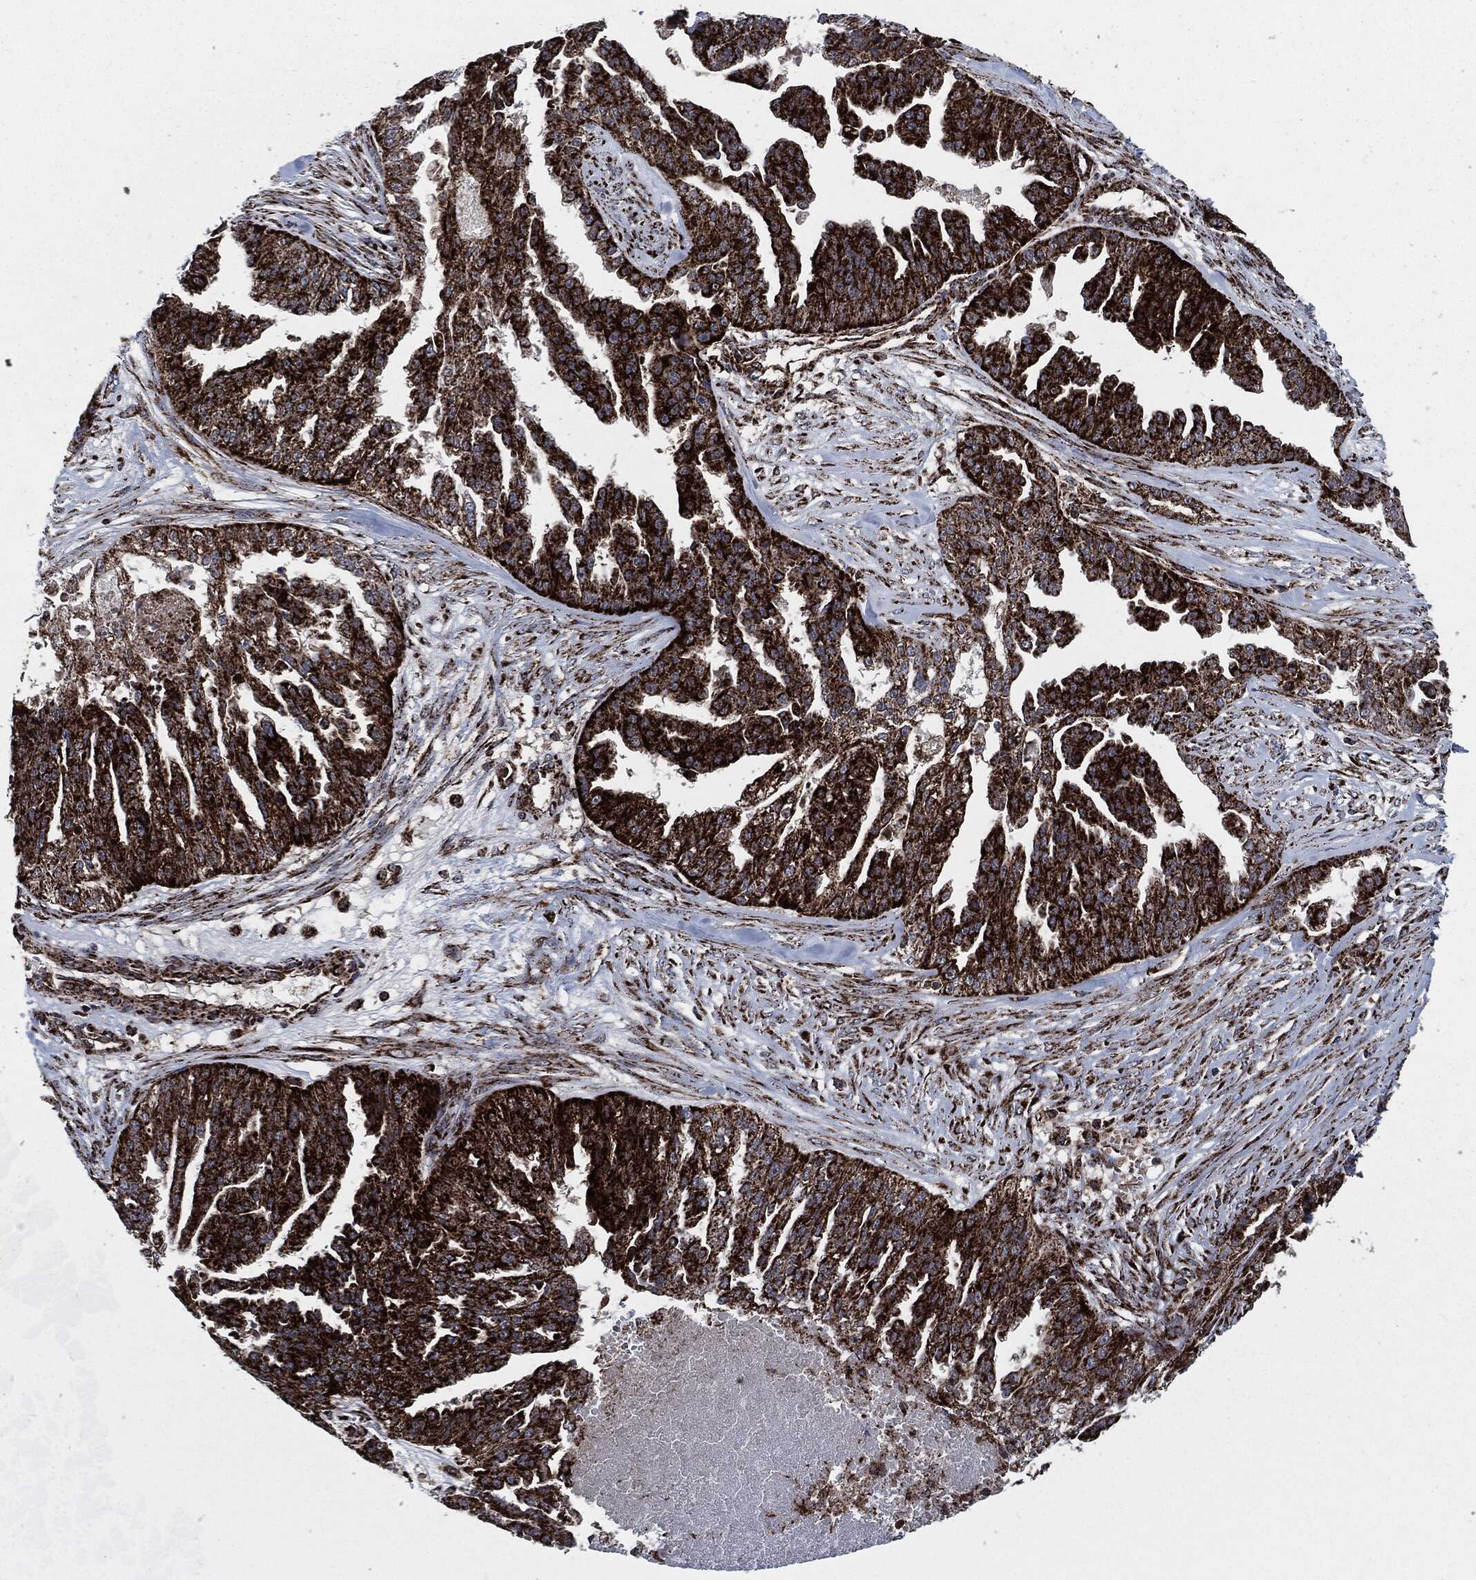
{"staining": {"intensity": "strong", "quantity": ">75%", "location": "cytoplasmic/membranous"}, "tissue": "ovarian cancer", "cell_type": "Tumor cells", "image_type": "cancer", "snomed": [{"axis": "morphology", "description": "Cystadenocarcinoma, serous, NOS"}, {"axis": "topography", "description": "Ovary"}], "caption": "Protein expression by IHC demonstrates strong cytoplasmic/membranous expression in approximately >75% of tumor cells in serous cystadenocarcinoma (ovarian).", "gene": "FH", "patient": {"sex": "female", "age": 58}}